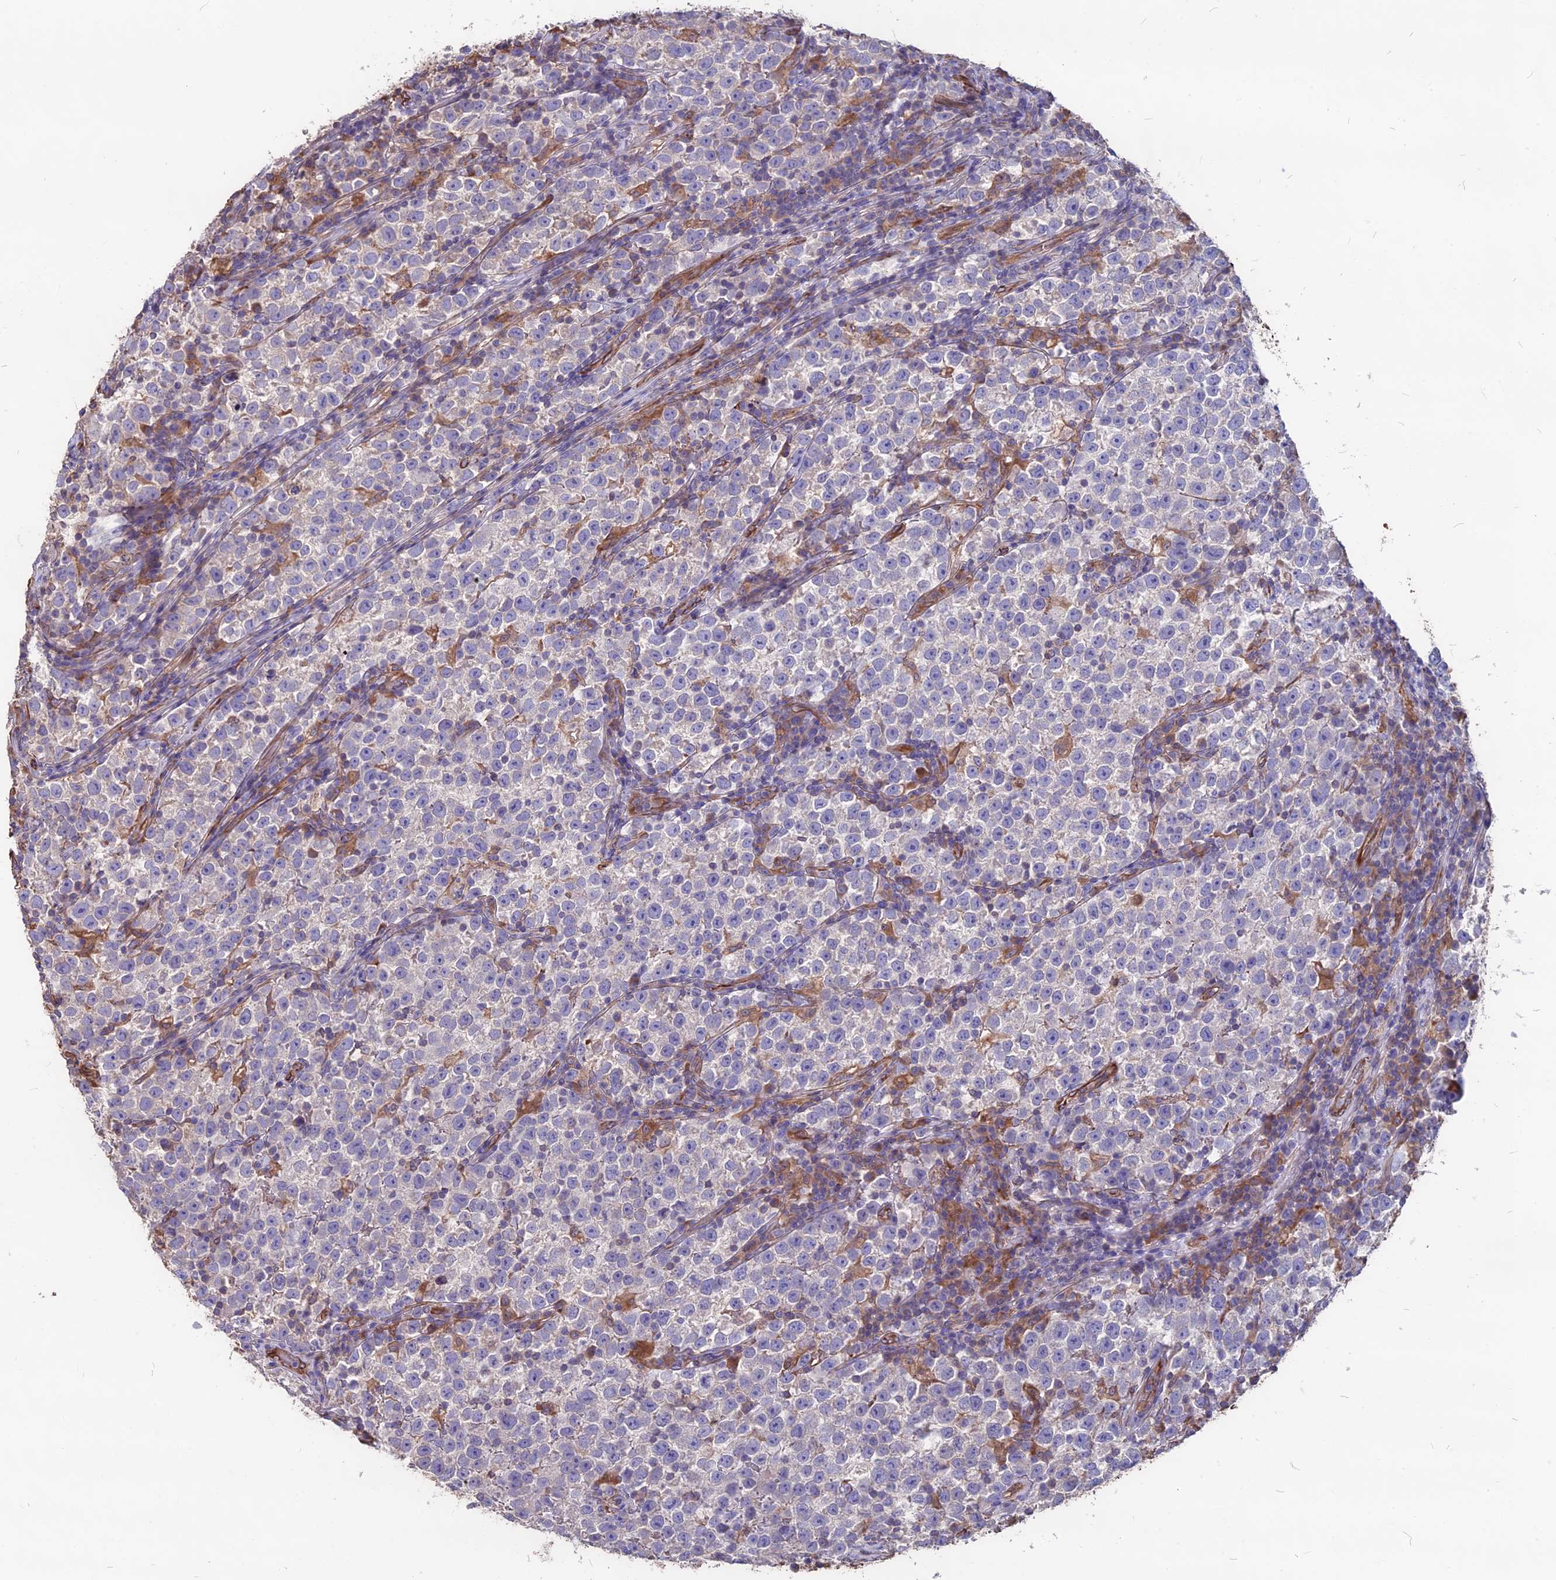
{"staining": {"intensity": "negative", "quantity": "none", "location": "none"}, "tissue": "testis cancer", "cell_type": "Tumor cells", "image_type": "cancer", "snomed": [{"axis": "morphology", "description": "Normal tissue, NOS"}, {"axis": "morphology", "description": "Seminoma, NOS"}, {"axis": "topography", "description": "Testis"}], "caption": "Protein analysis of testis seminoma shows no significant positivity in tumor cells.", "gene": "SEH1L", "patient": {"sex": "male", "age": 43}}